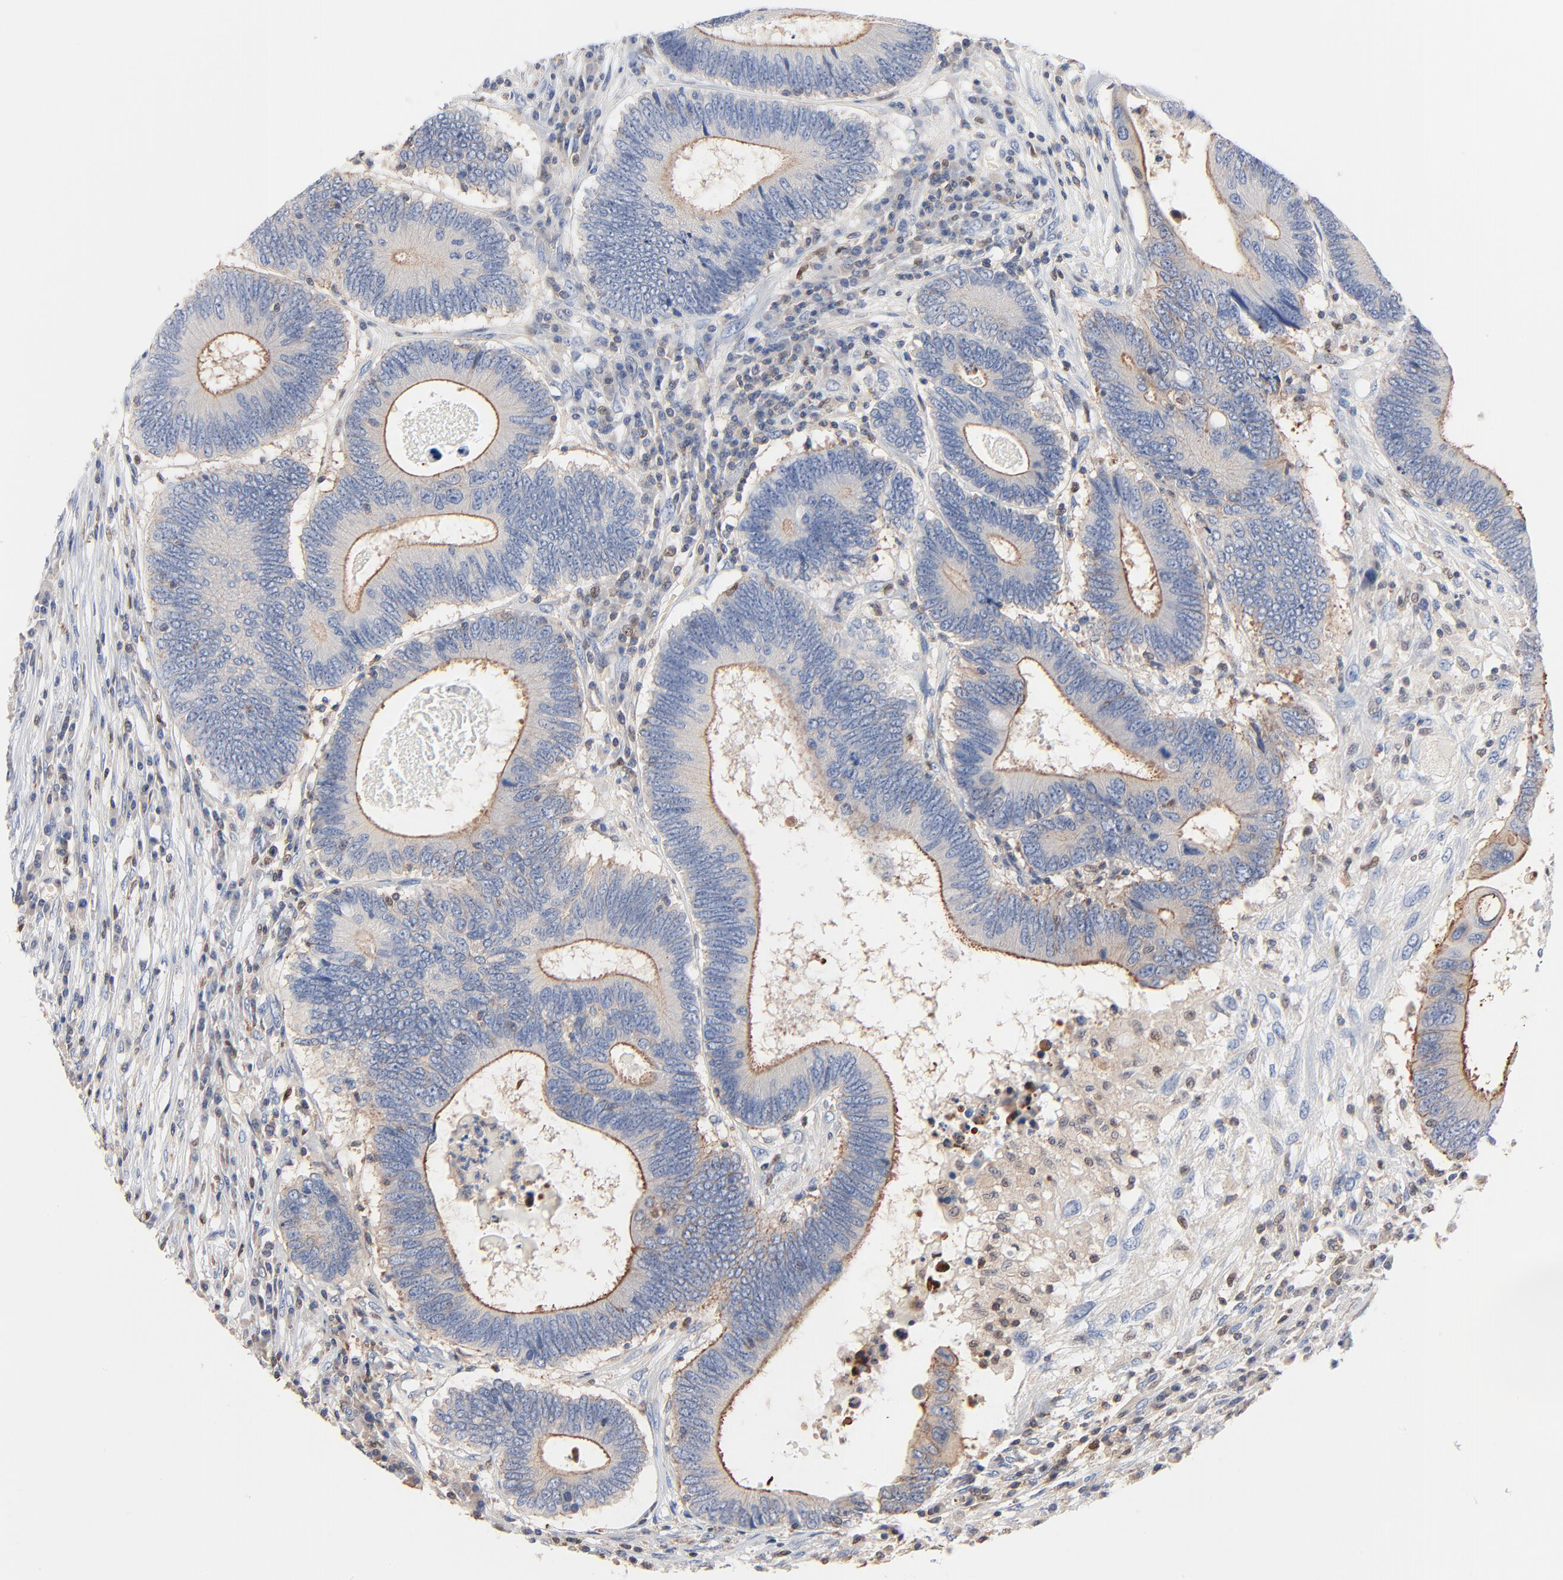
{"staining": {"intensity": "weak", "quantity": ">75%", "location": "cytoplasmic/membranous"}, "tissue": "colorectal cancer", "cell_type": "Tumor cells", "image_type": "cancer", "snomed": [{"axis": "morphology", "description": "Adenocarcinoma, NOS"}, {"axis": "topography", "description": "Colon"}], "caption": "Protein positivity by IHC exhibits weak cytoplasmic/membranous staining in about >75% of tumor cells in colorectal adenocarcinoma.", "gene": "ARHGEF6", "patient": {"sex": "female", "age": 78}}